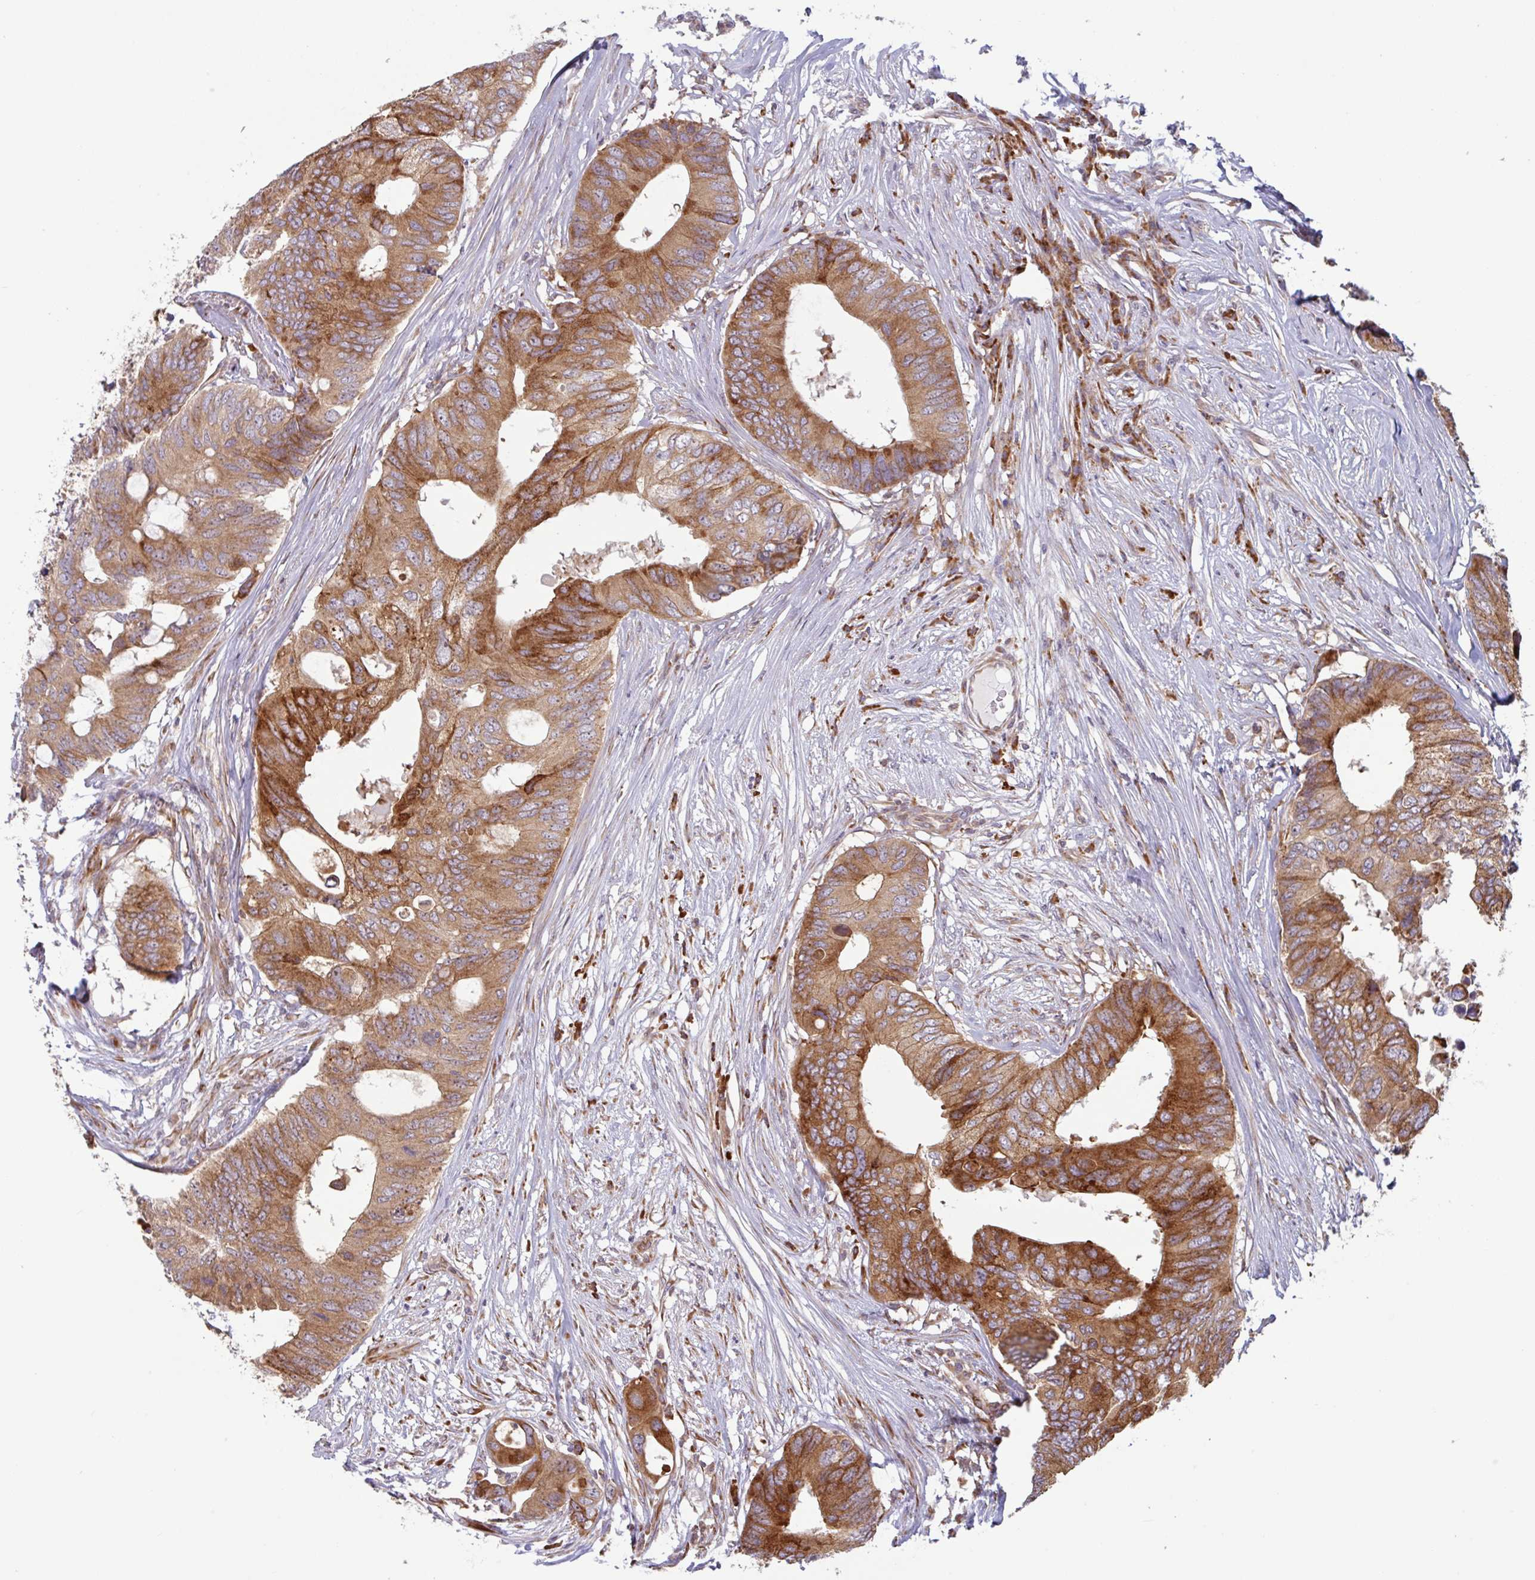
{"staining": {"intensity": "strong", "quantity": ">75%", "location": "cytoplasmic/membranous"}, "tissue": "colorectal cancer", "cell_type": "Tumor cells", "image_type": "cancer", "snomed": [{"axis": "morphology", "description": "Adenocarcinoma, NOS"}, {"axis": "topography", "description": "Colon"}], "caption": "Immunohistochemical staining of human colorectal cancer (adenocarcinoma) demonstrates strong cytoplasmic/membranous protein positivity in approximately >75% of tumor cells. Ihc stains the protein in brown and the nuclei are stained blue.", "gene": "RIT1", "patient": {"sex": "male", "age": 71}}